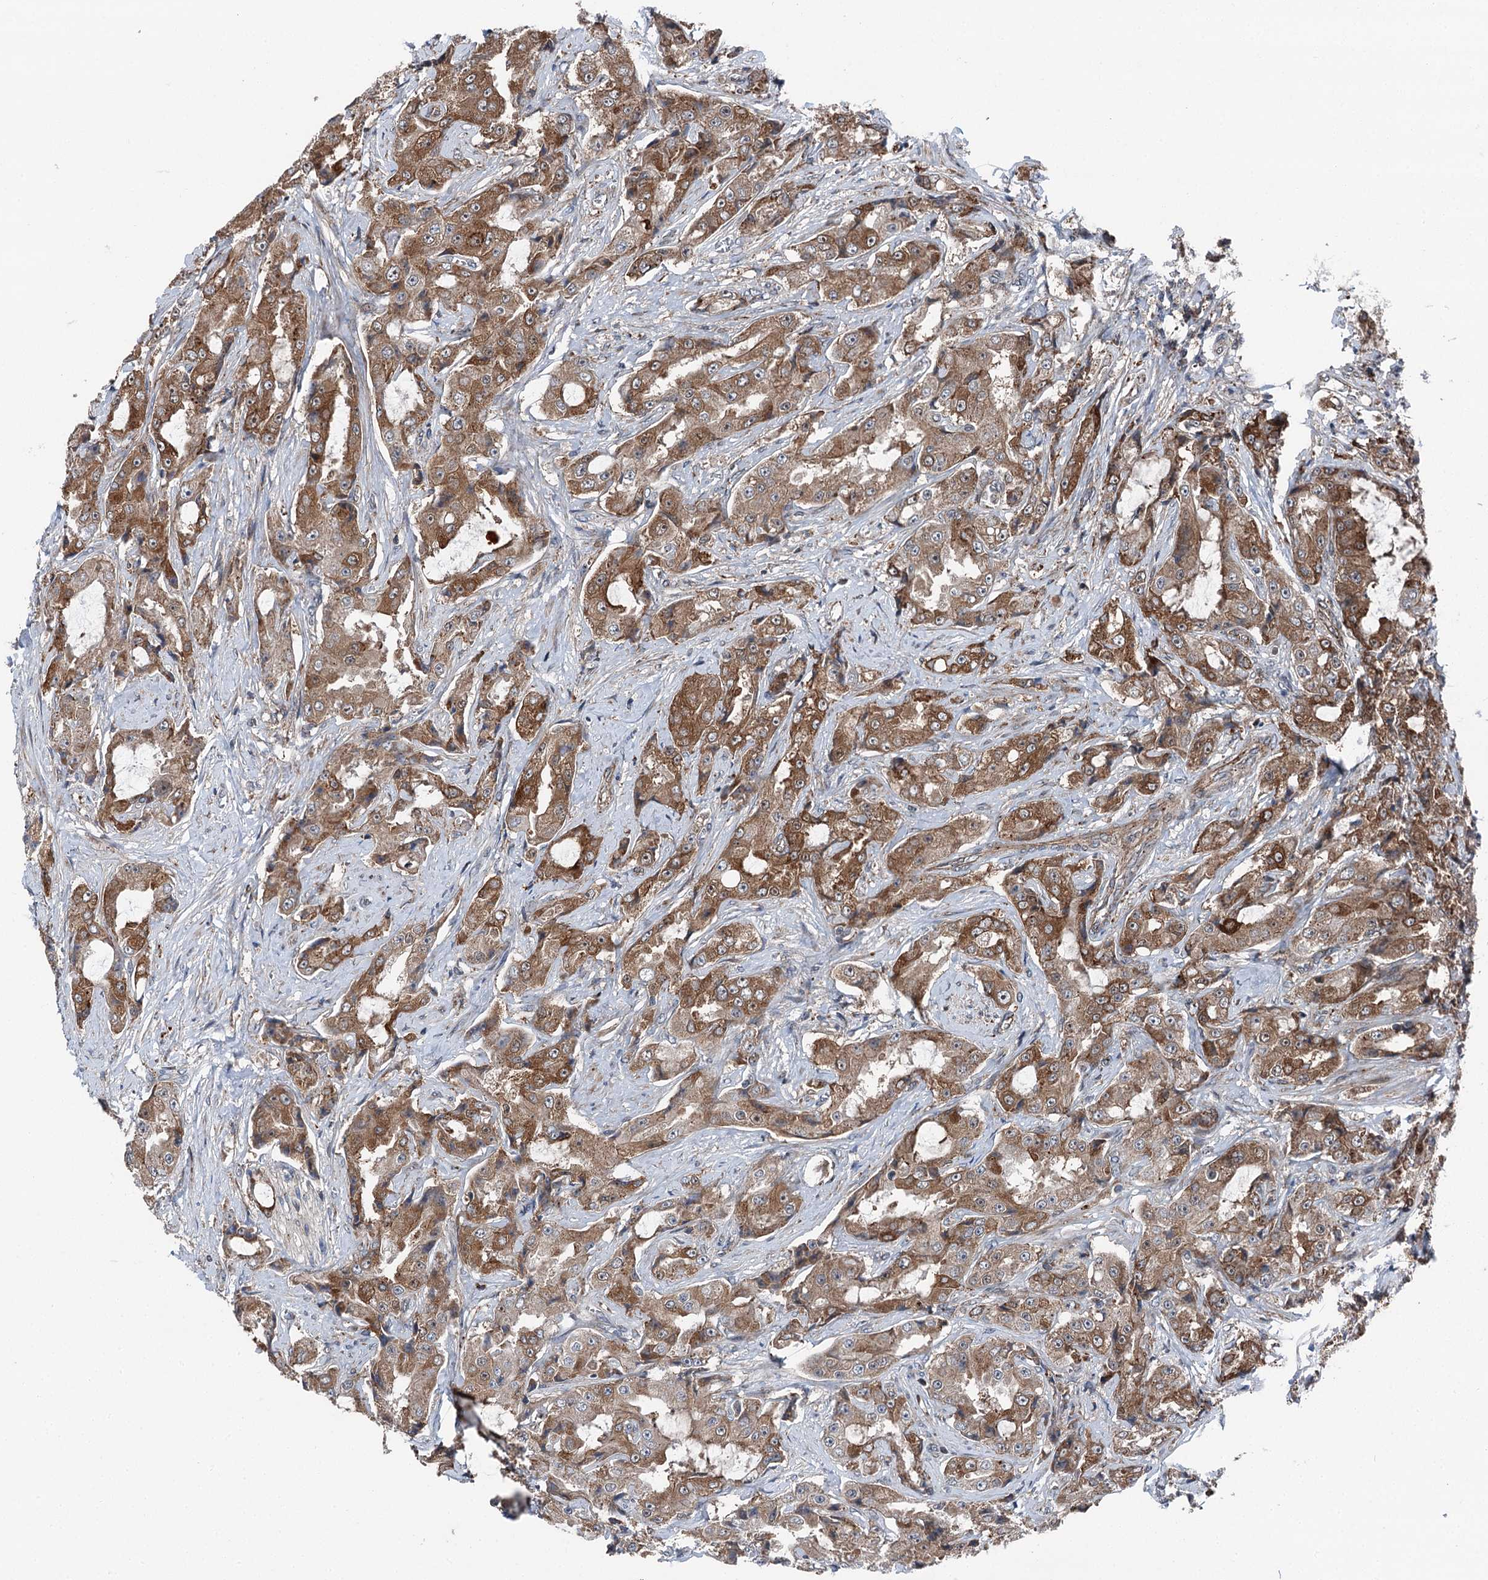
{"staining": {"intensity": "moderate", "quantity": ">75%", "location": "cytoplasmic/membranous"}, "tissue": "prostate cancer", "cell_type": "Tumor cells", "image_type": "cancer", "snomed": [{"axis": "morphology", "description": "Adenocarcinoma, High grade"}, {"axis": "topography", "description": "Prostate"}], "caption": "Immunohistochemical staining of prostate cancer (high-grade adenocarcinoma) demonstrates medium levels of moderate cytoplasmic/membranous staining in about >75% of tumor cells.", "gene": "POLR1D", "patient": {"sex": "male", "age": 73}}